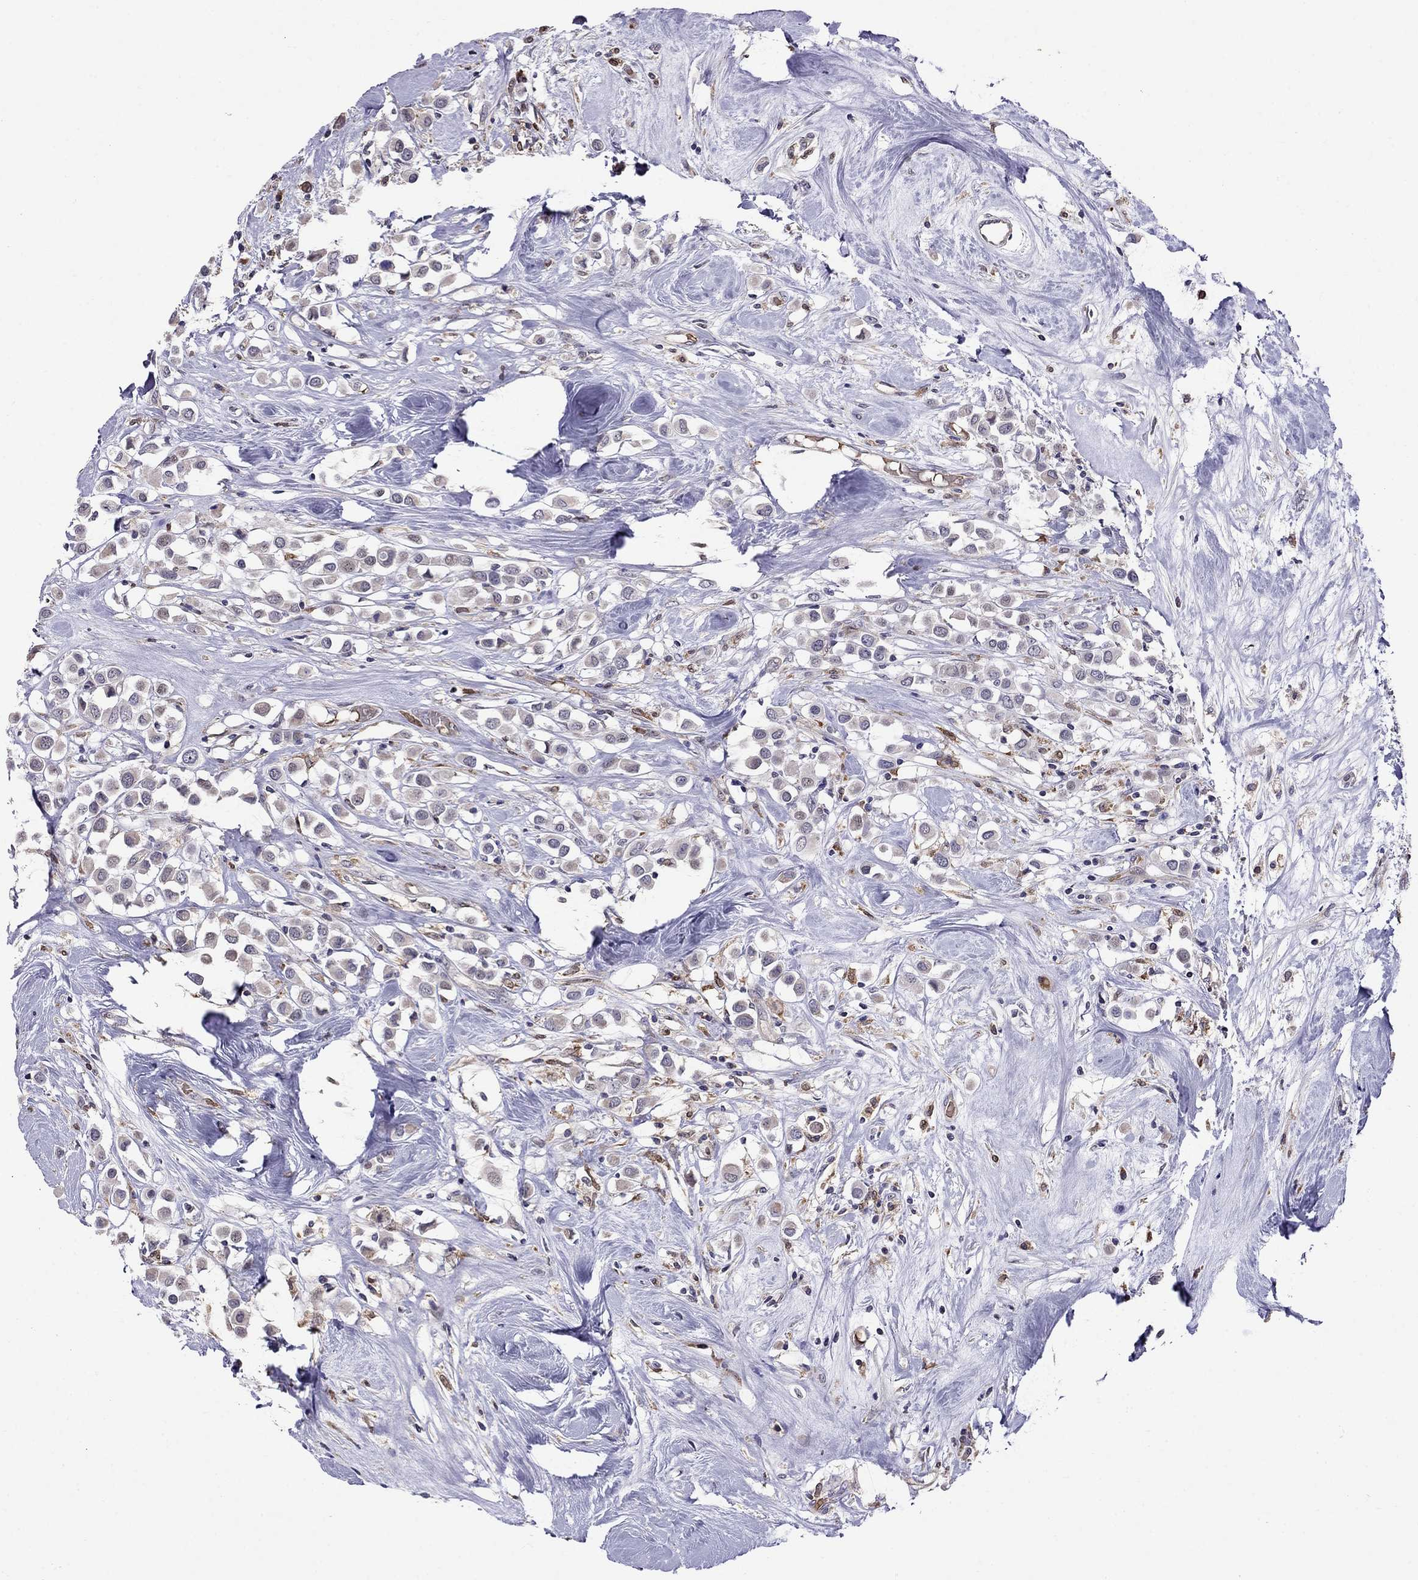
{"staining": {"intensity": "weak", "quantity": "<25%", "location": "cytoplasmic/membranous"}, "tissue": "breast cancer", "cell_type": "Tumor cells", "image_type": "cancer", "snomed": [{"axis": "morphology", "description": "Duct carcinoma"}, {"axis": "topography", "description": "Breast"}], "caption": "Immunohistochemistry image of intraductal carcinoma (breast) stained for a protein (brown), which reveals no staining in tumor cells.", "gene": "ADAM28", "patient": {"sex": "female", "age": 61}}